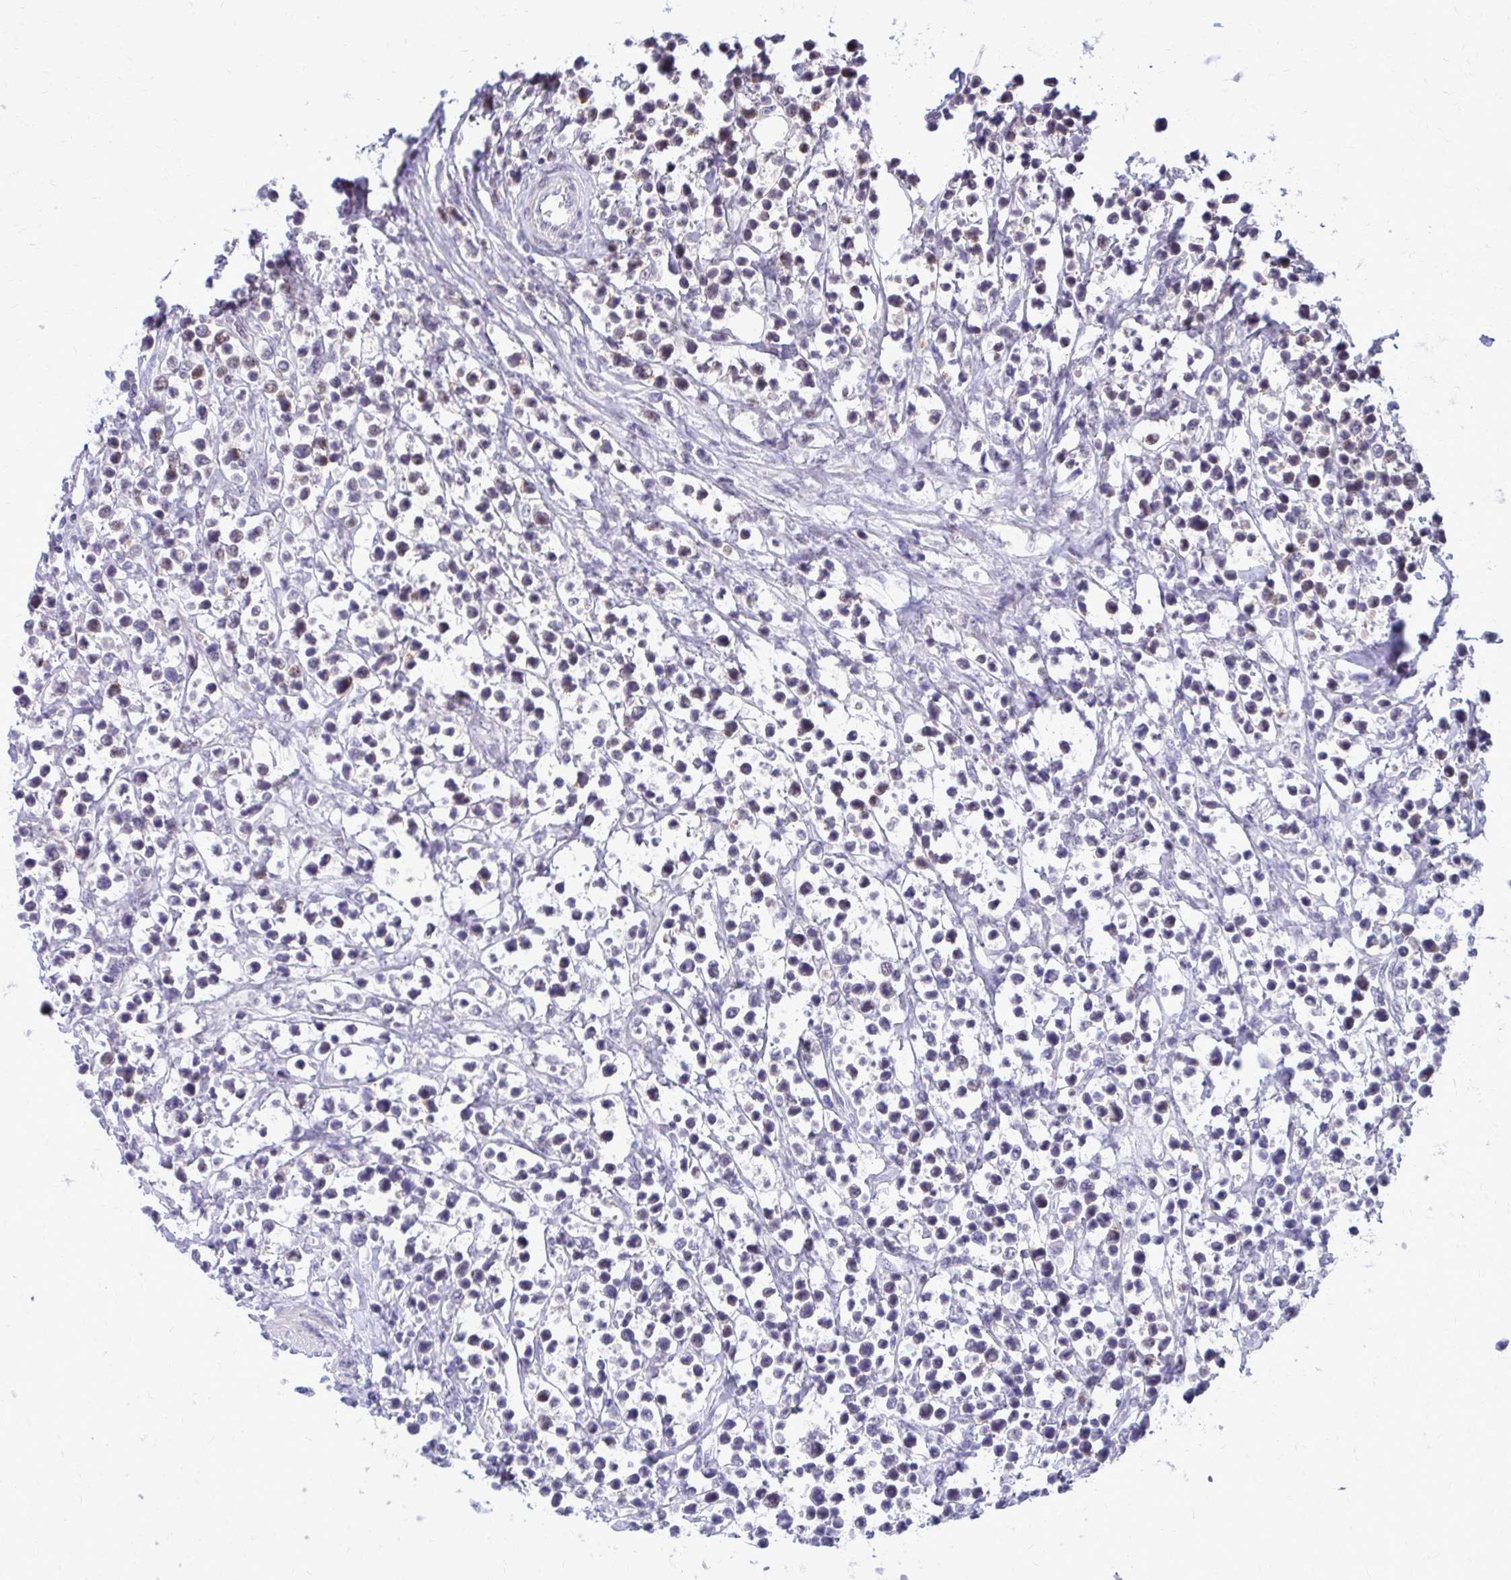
{"staining": {"intensity": "weak", "quantity": "<25%", "location": "nuclear"}, "tissue": "lymphoma", "cell_type": "Tumor cells", "image_type": "cancer", "snomed": [{"axis": "morphology", "description": "Malignant lymphoma, non-Hodgkin's type, High grade"}, {"axis": "topography", "description": "Soft tissue"}], "caption": "Malignant lymphoma, non-Hodgkin's type (high-grade) was stained to show a protein in brown. There is no significant staining in tumor cells. (Brightfield microscopy of DAB (3,3'-diaminobenzidine) immunohistochemistry (IHC) at high magnification).", "gene": "ANKRD30B", "patient": {"sex": "female", "age": 56}}